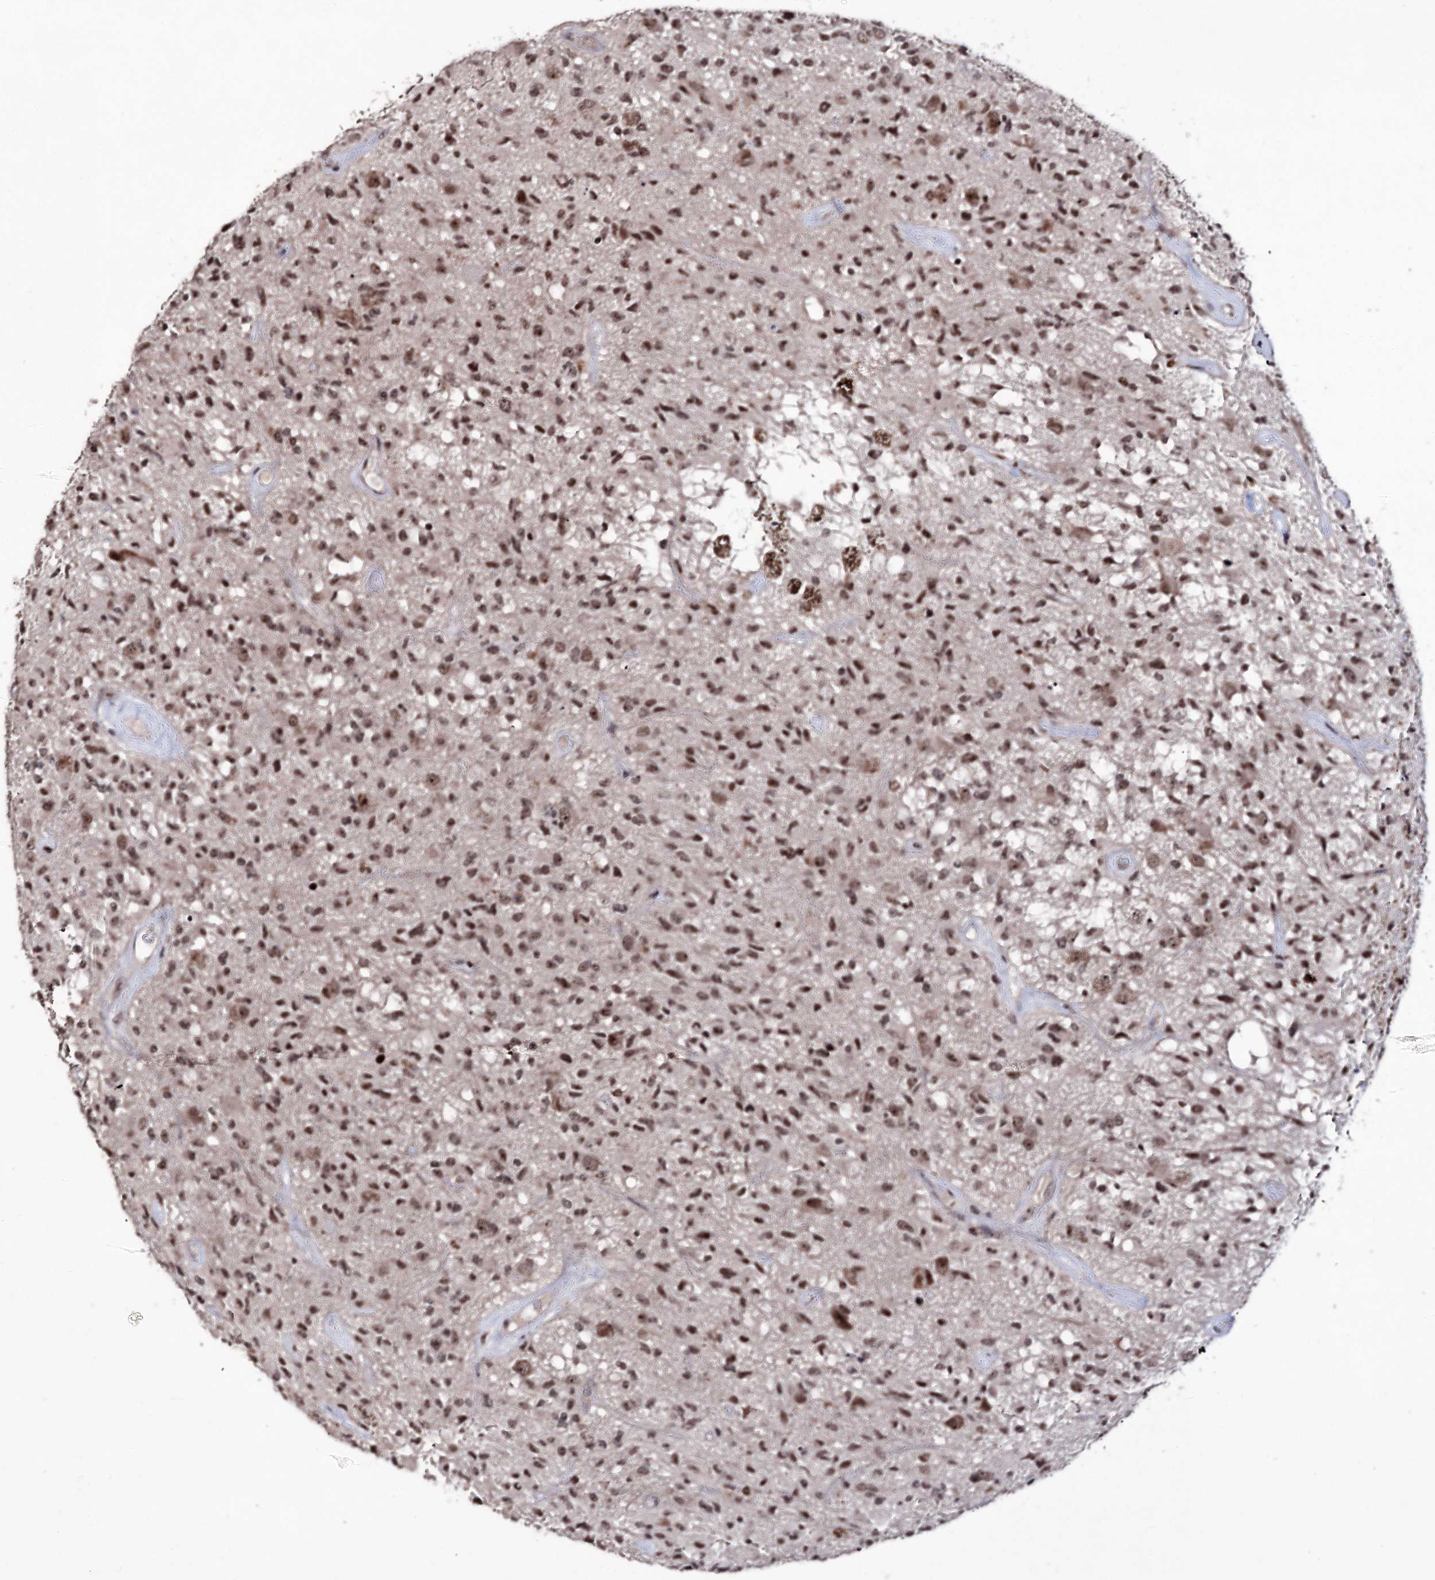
{"staining": {"intensity": "moderate", "quantity": ">75%", "location": "nuclear"}, "tissue": "glioma", "cell_type": "Tumor cells", "image_type": "cancer", "snomed": [{"axis": "morphology", "description": "Glioma, malignant, High grade"}, {"axis": "morphology", "description": "Glioblastoma, NOS"}, {"axis": "topography", "description": "Brain"}], "caption": "This is an image of immunohistochemistry staining of glioma, which shows moderate expression in the nuclear of tumor cells.", "gene": "VGLL4", "patient": {"sex": "male", "age": 60}}